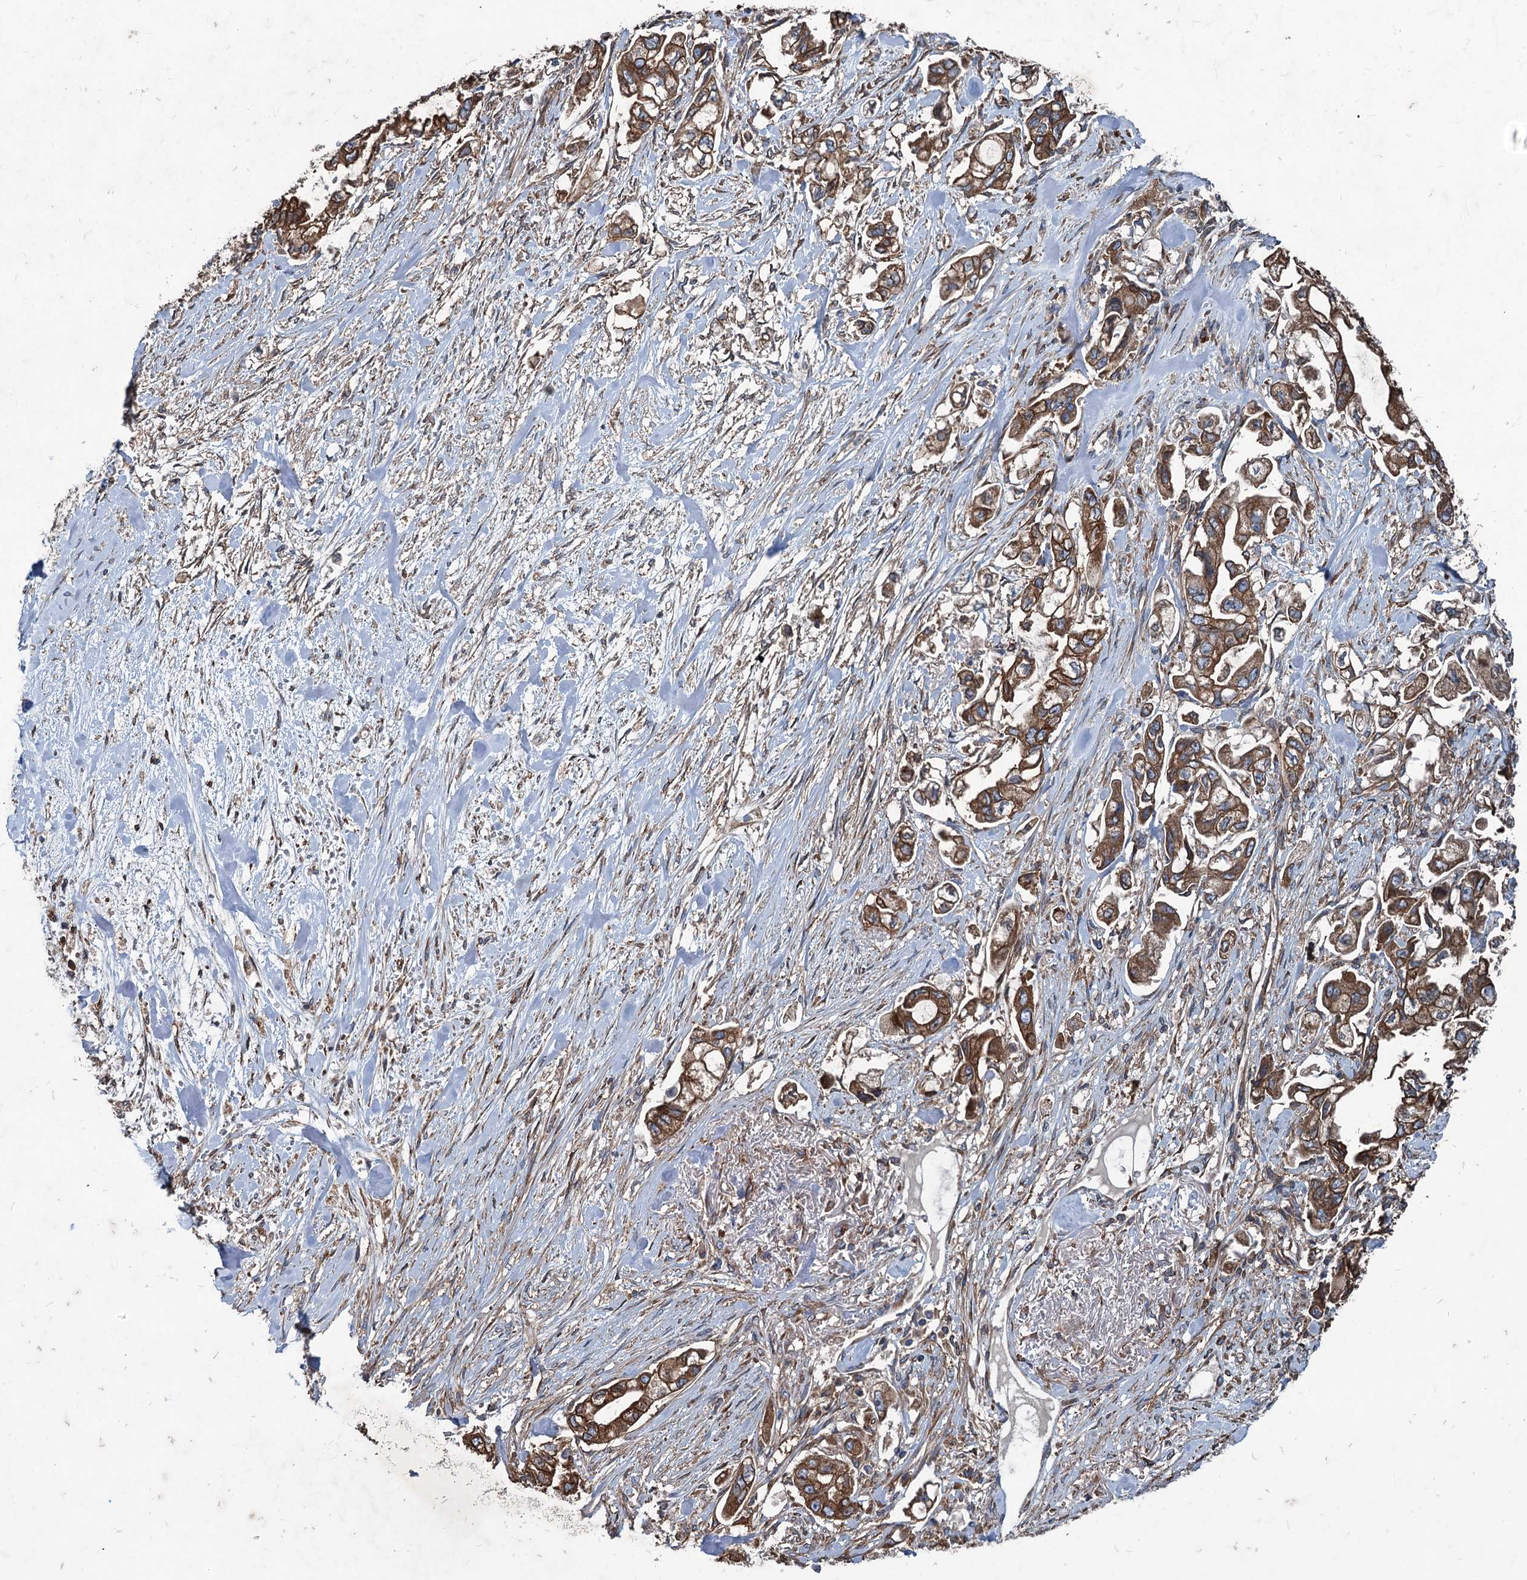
{"staining": {"intensity": "strong", "quantity": ">75%", "location": "cytoplasmic/membranous"}, "tissue": "stomach cancer", "cell_type": "Tumor cells", "image_type": "cancer", "snomed": [{"axis": "morphology", "description": "Adenocarcinoma, NOS"}, {"axis": "topography", "description": "Stomach"}], "caption": "This photomicrograph exhibits immunohistochemistry staining of stomach adenocarcinoma, with high strong cytoplasmic/membranous staining in approximately >75% of tumor cells.", "gene": "CALCOCO1", "patient": {"sex": "male", "age": 62}}